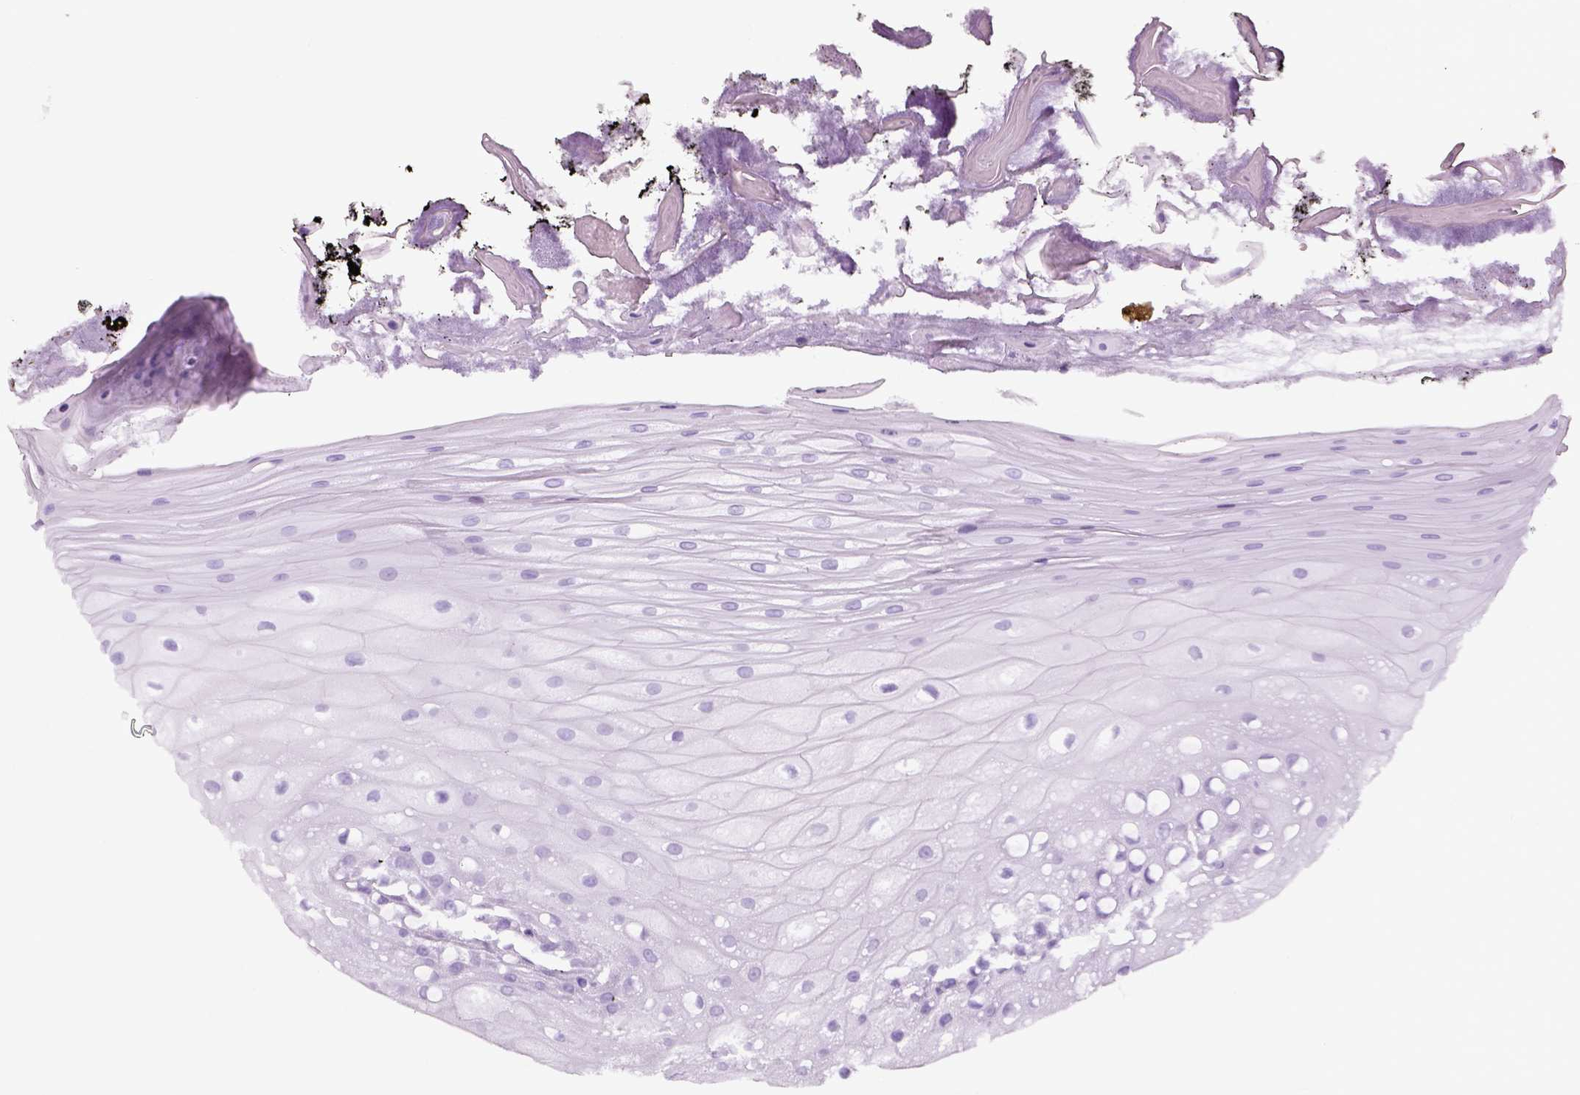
{"staining": {"intensity": "negative", "quantity": "none", "location": "none"}, "tissue": "oral mucosa", "cell_type": "Squamous epithelial cells", "image_type": "normal", "snomed": [{"axis": "morphology", "description": "Normal tissue, NOS"}, {"axis": "morphology", "description": "Squamous cell carcinoma, NOS"}, {"axis": "topography", "description": "Oral tissue"}, {"axis": "topography", "description": "Head-Neck"}], "caption": "The photomicrograph exhibits no significant staining in squamous epithelial cells of oral mucosa.", "gene": "NECAB1", "patient": {"sex": "male", "age": 69}}